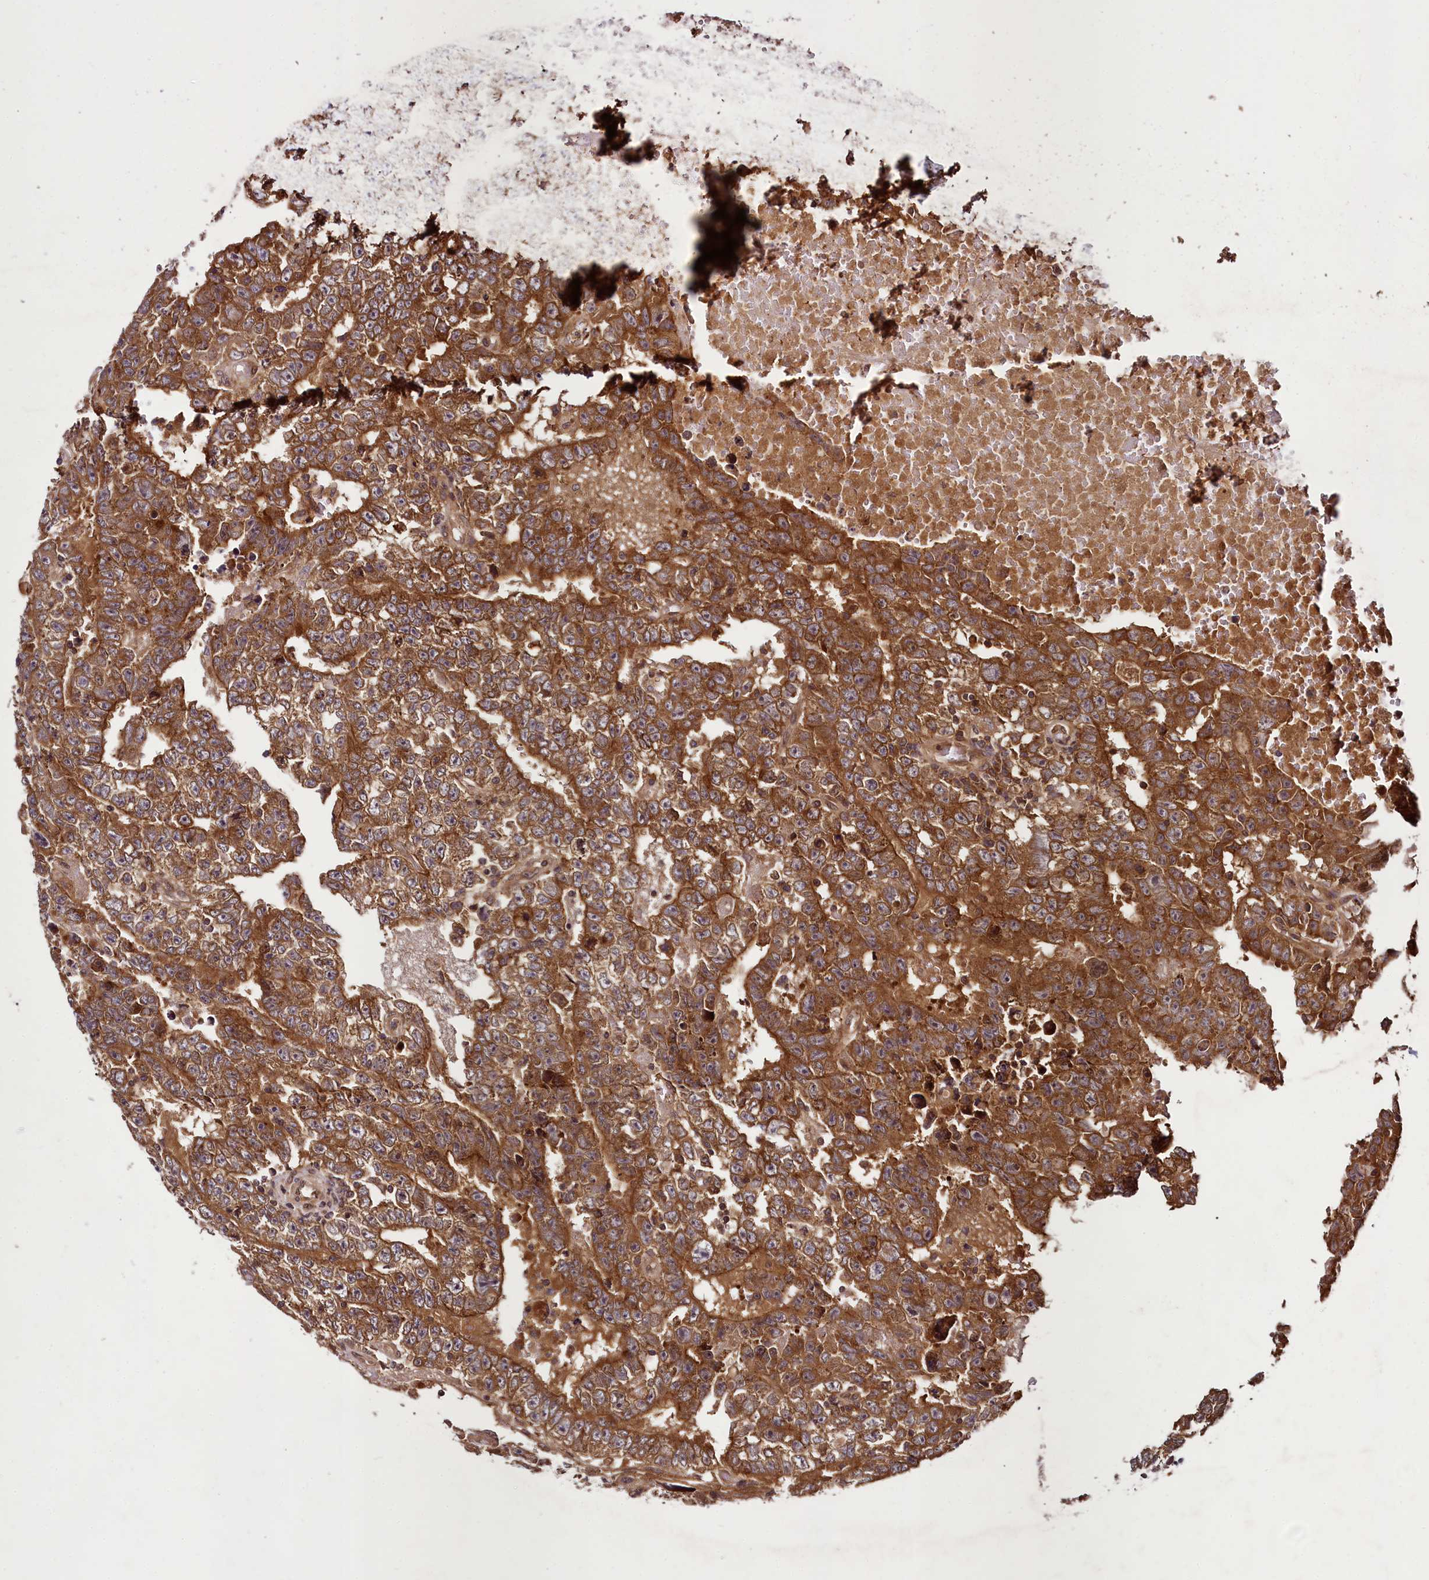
{"staining": {"intensity": "strong", "quantity": ">75%", "location": "cytoplasmic/membranous"}, "tissue": "testis cancer", "cell_type": "Tumor cells", "image_type": "cancer", "snomed": [{"axis": "morphology", "description": "Carcinoma, Embryonal, NOS"}, {"axis": "topography", "description": "Testis"}], "caption": "Protein expression analysis of human testis cancer (embryonal carcinoma) reveals strong cytoplasmic/membranous positivity in about >75% of tumor cells. (DAB (3,3'-diaminobenzidine) IHC, brown staining for protein, blue staining for nuclei).", "gene": "DCP1B", "patient": {"sex": "male", "age": 25}}